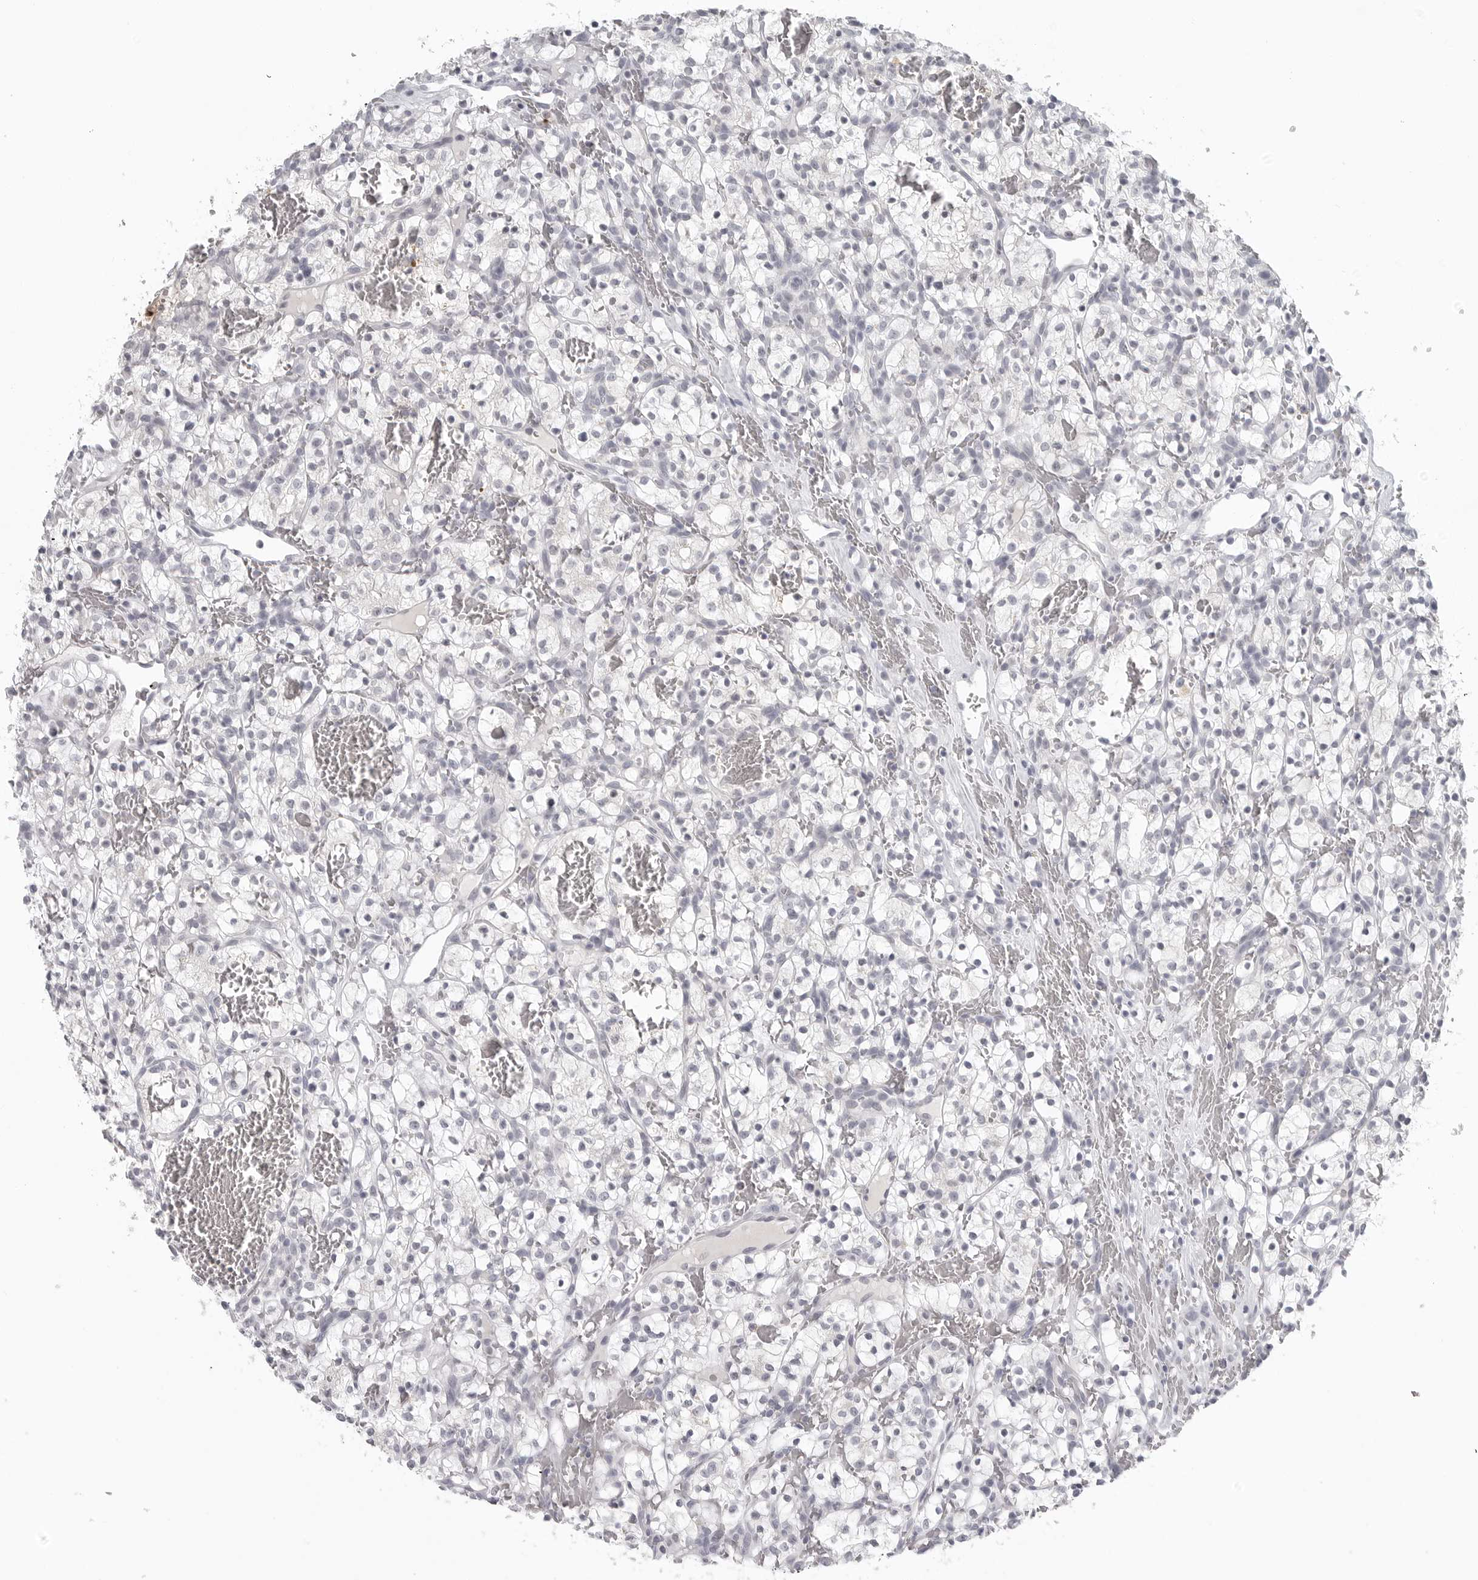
{"staining": {"intensity": "negative", "quantity": "none", "location": "none"}, "tissue": "renal cancer", "cell_type": "Tumor cells", "image_type": "cancer", "snomed": [{"axis": "morphology", "description": "Adenocarcinoma, NOS"}, {"axis": "topography", "description": "Kidney"}], "caption": "An immunohistochemistry photomicrograph of renal adenocarcinoma is shown. There is no staining in tumor cells of renal adenocarcinoma. (DAB (3,3'-diaminobenzidine) immunohistochemistry, high magnification).", "gene": "BPIFA1", "patient": {"sex": "female", "age": 57}}